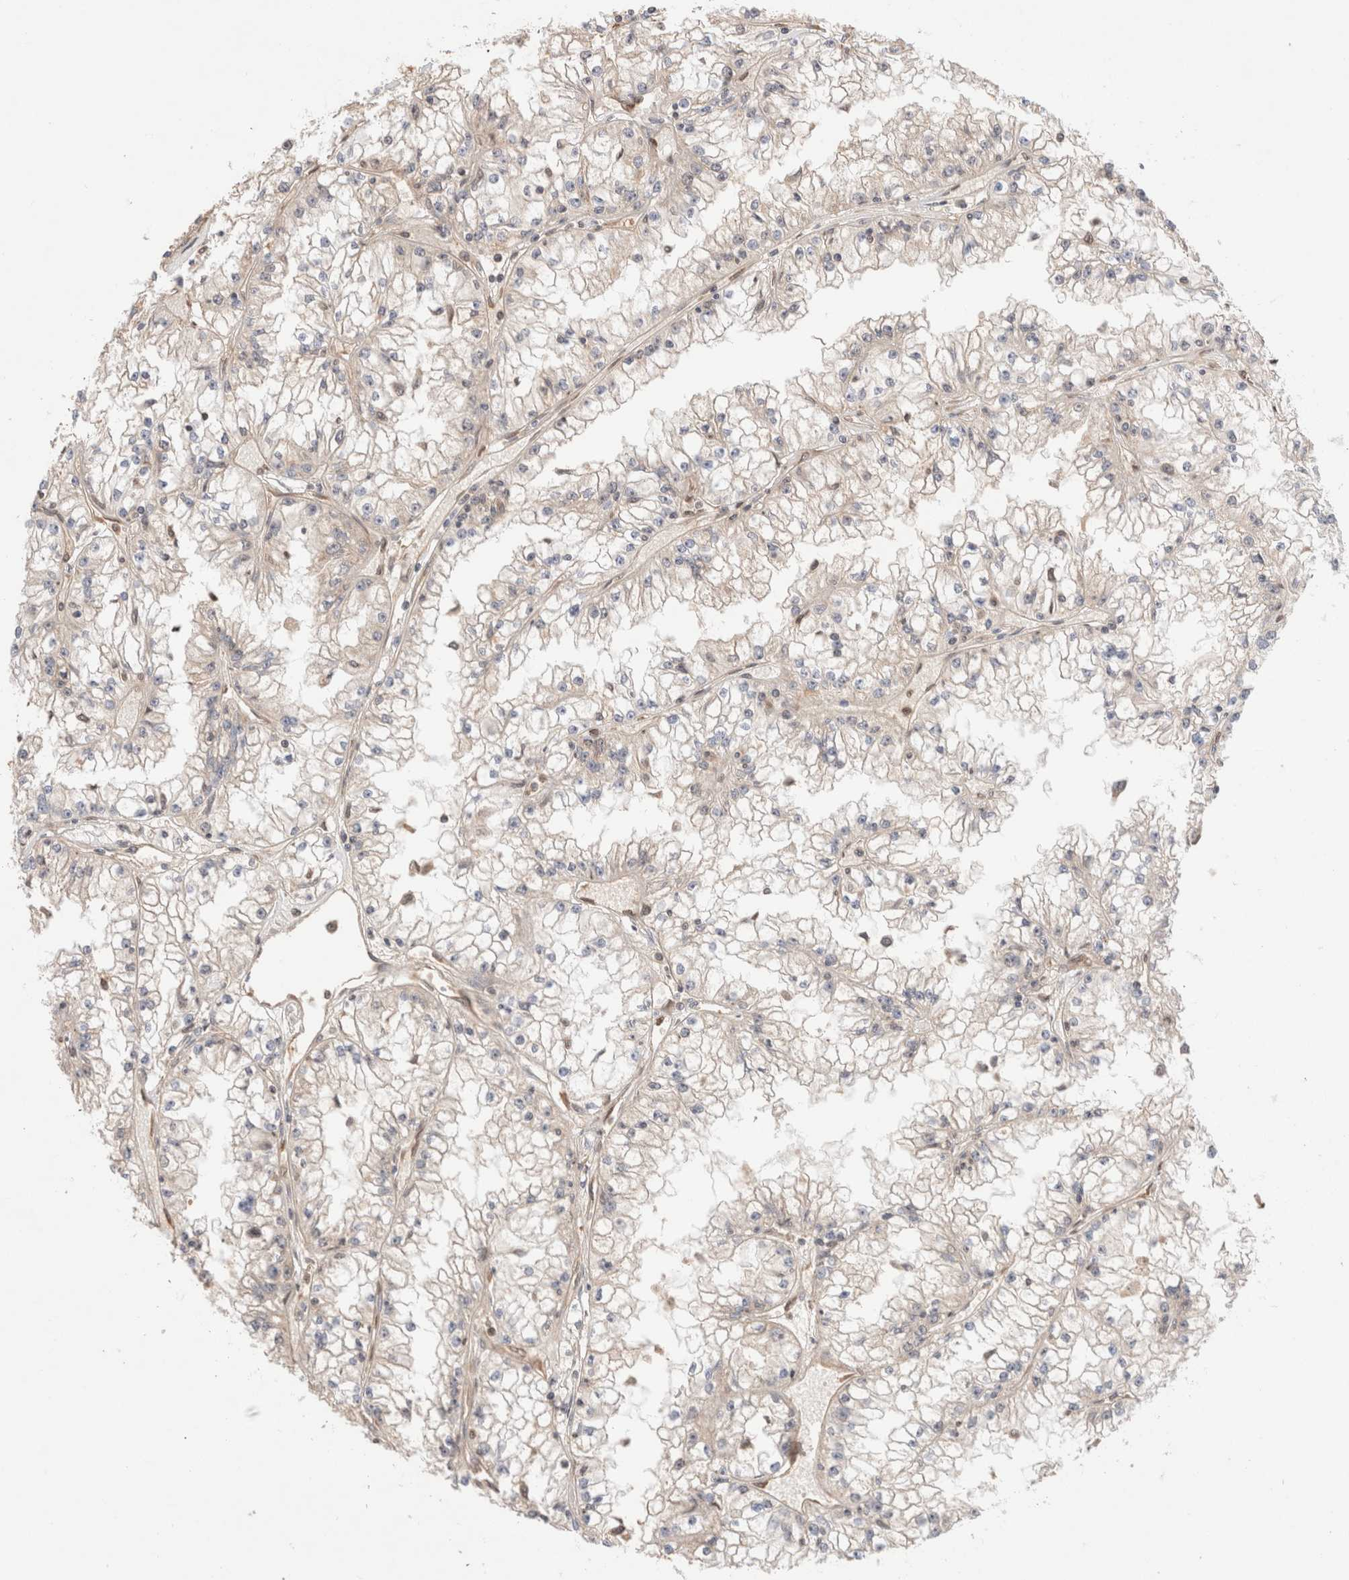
{"staining": {"intensity": "negative", "quantity": "none", "location": "none"}, "tissue": "renal cancer", "cell_type": "Tumor cells", "image_type": "cancer", "snomed": [{"axis": "morphology", "description": "Adenocarcinoma, NOS"}, {"axis": "topography", "description": "Kidney"}], "caption": "The photomicrograph demonstrates no staining of tumor cells in renal adenocarcinoma.", "gene": "SIKE1", "patient": {"sex": "male", "age": 56}}